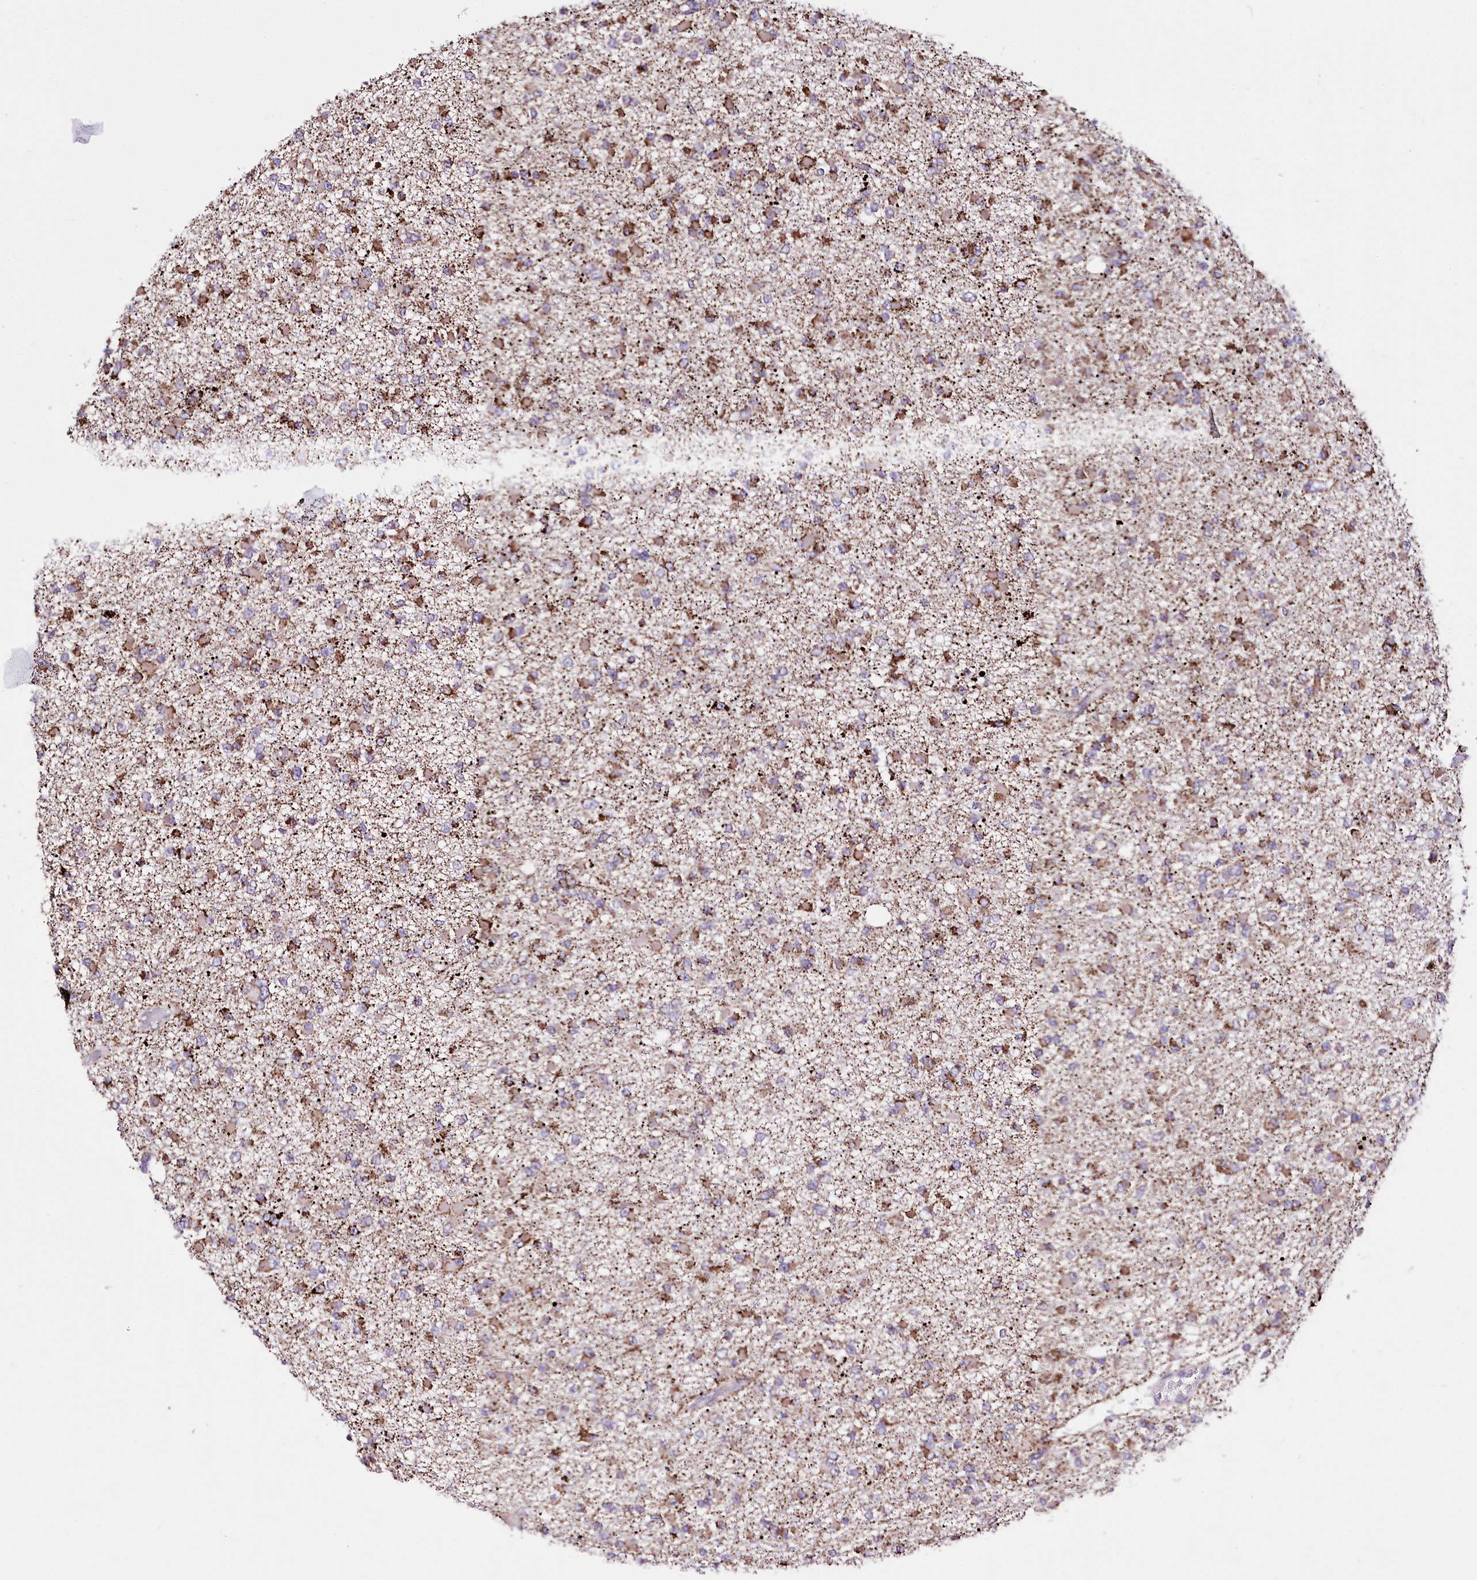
{"staining": {"intensity": "moderate", "quantity": ">75%", "location": "cytoplasmic/membranous"}, "tissue": "glioma", "cell_type": "Tumor cells", "image_type": "cancer", "snomed": [{"axis": "morphology", "description": "Glioma, malignant, Low grade"}, {"axis": "topography", "description": "Brain"}], "caption": "This photomicrograph exhibits immunohistochemistry (IHC) staining of human malignant glioma (low-grade), with medium moderate cytoplasmic/membranous staining in about >75% of tumor cells.", "gene": "ATE1", "patient": {"sex": "female", "age": 22}}